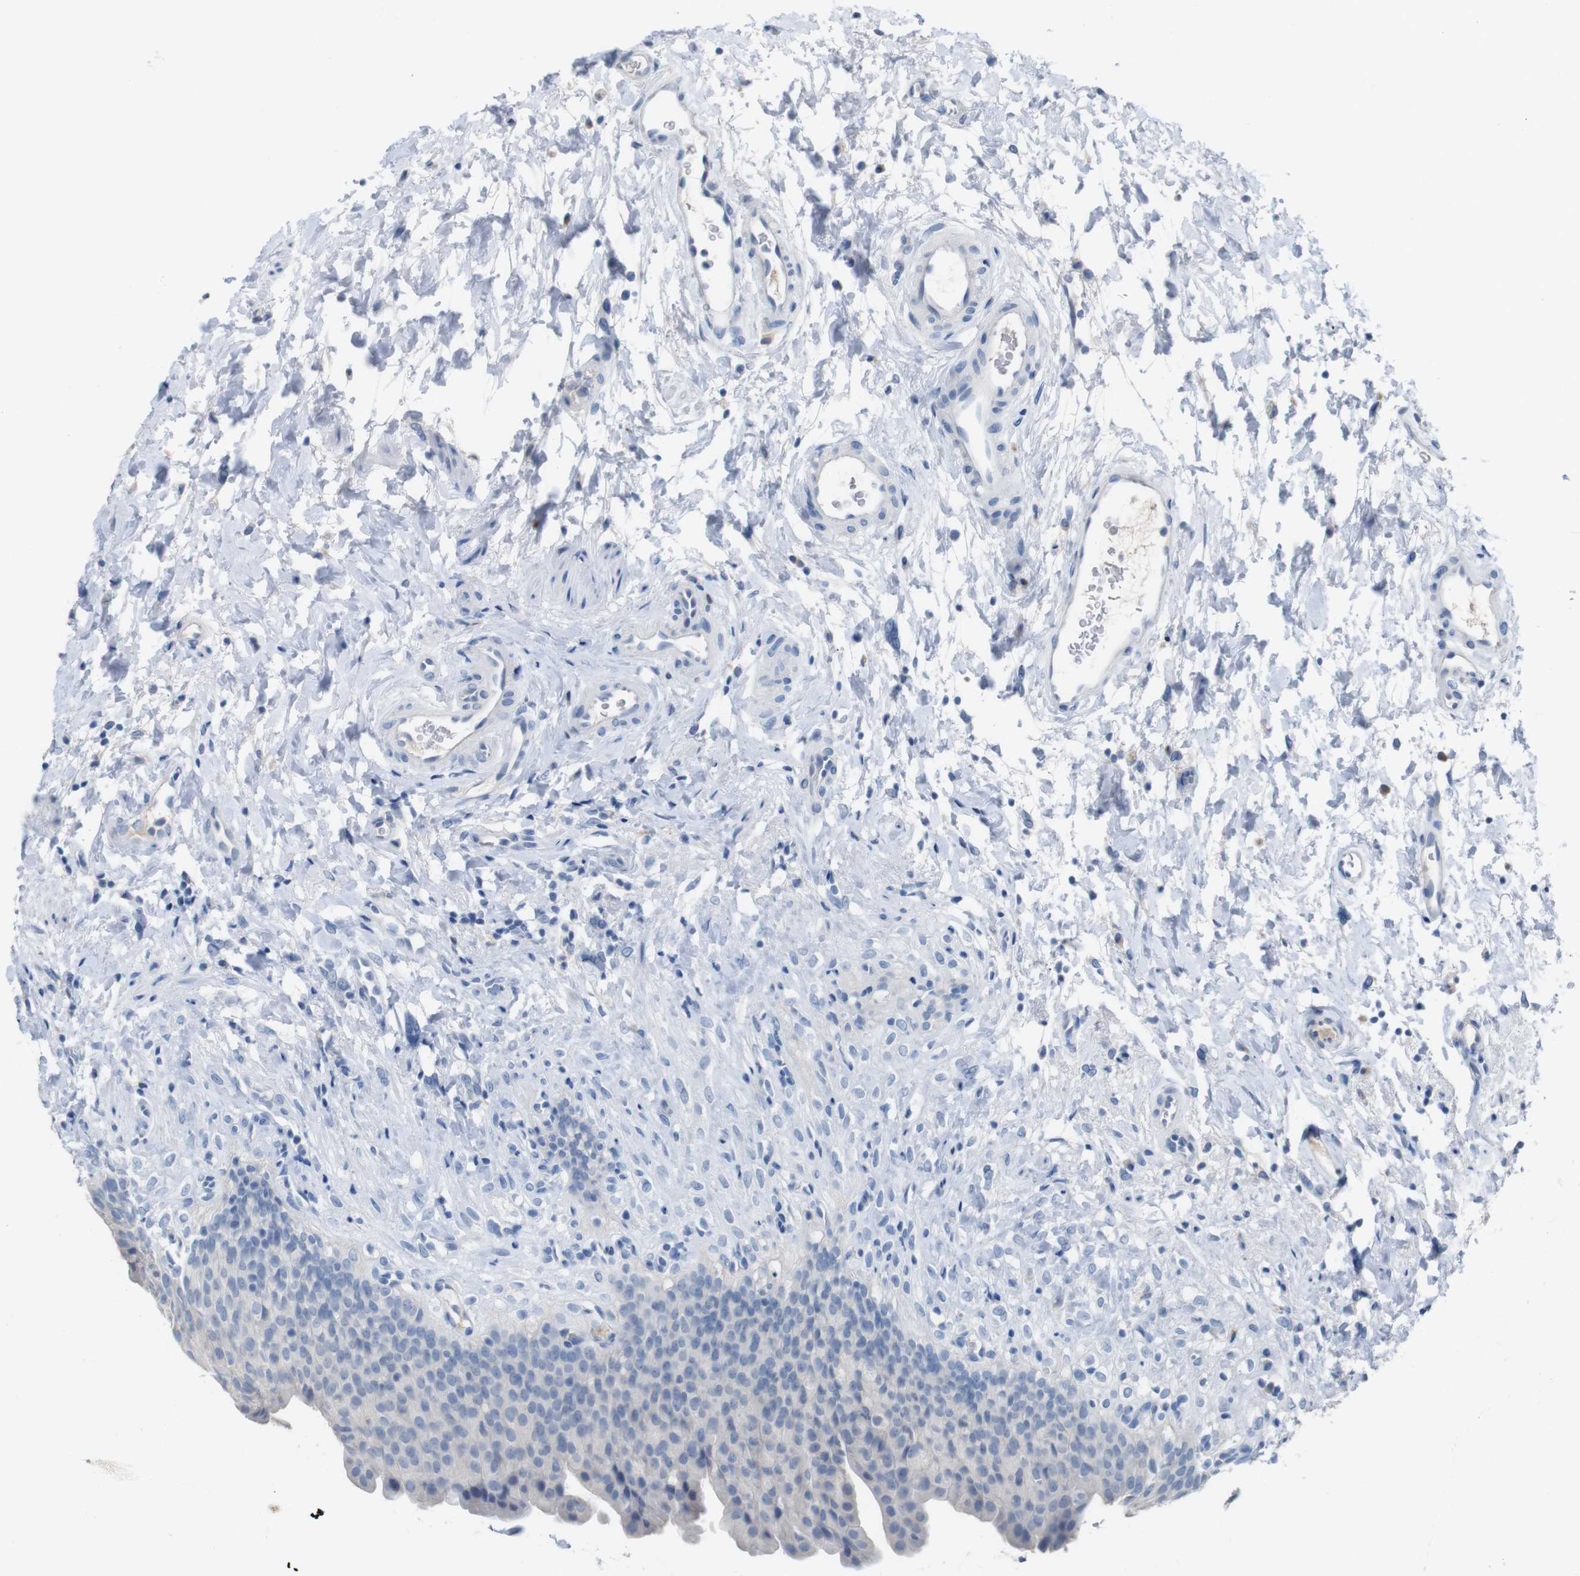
{"staining": {"intensity": "negative", "quantity": "none", "location": "none"}, "tissue": "urinary bladder", "cell_type": "Urothelial cells", "image_type": "normal", "snomed": [{"axis": "morphology", "description": "Normal tissue, NOS"}, {"axis": "topography", "description": "Urinary bladder"}], "caption": "Urothelial cells are negative for protein expression in unremarkable human urinary bladder. The staining is performed using DAB (3,3'-diaminobenzidine) brown chromogen with nuclei counter-stained in using hematoxylin.", "gene": "SLC2A8", "patient": {"sex": "female", "age": 79}}